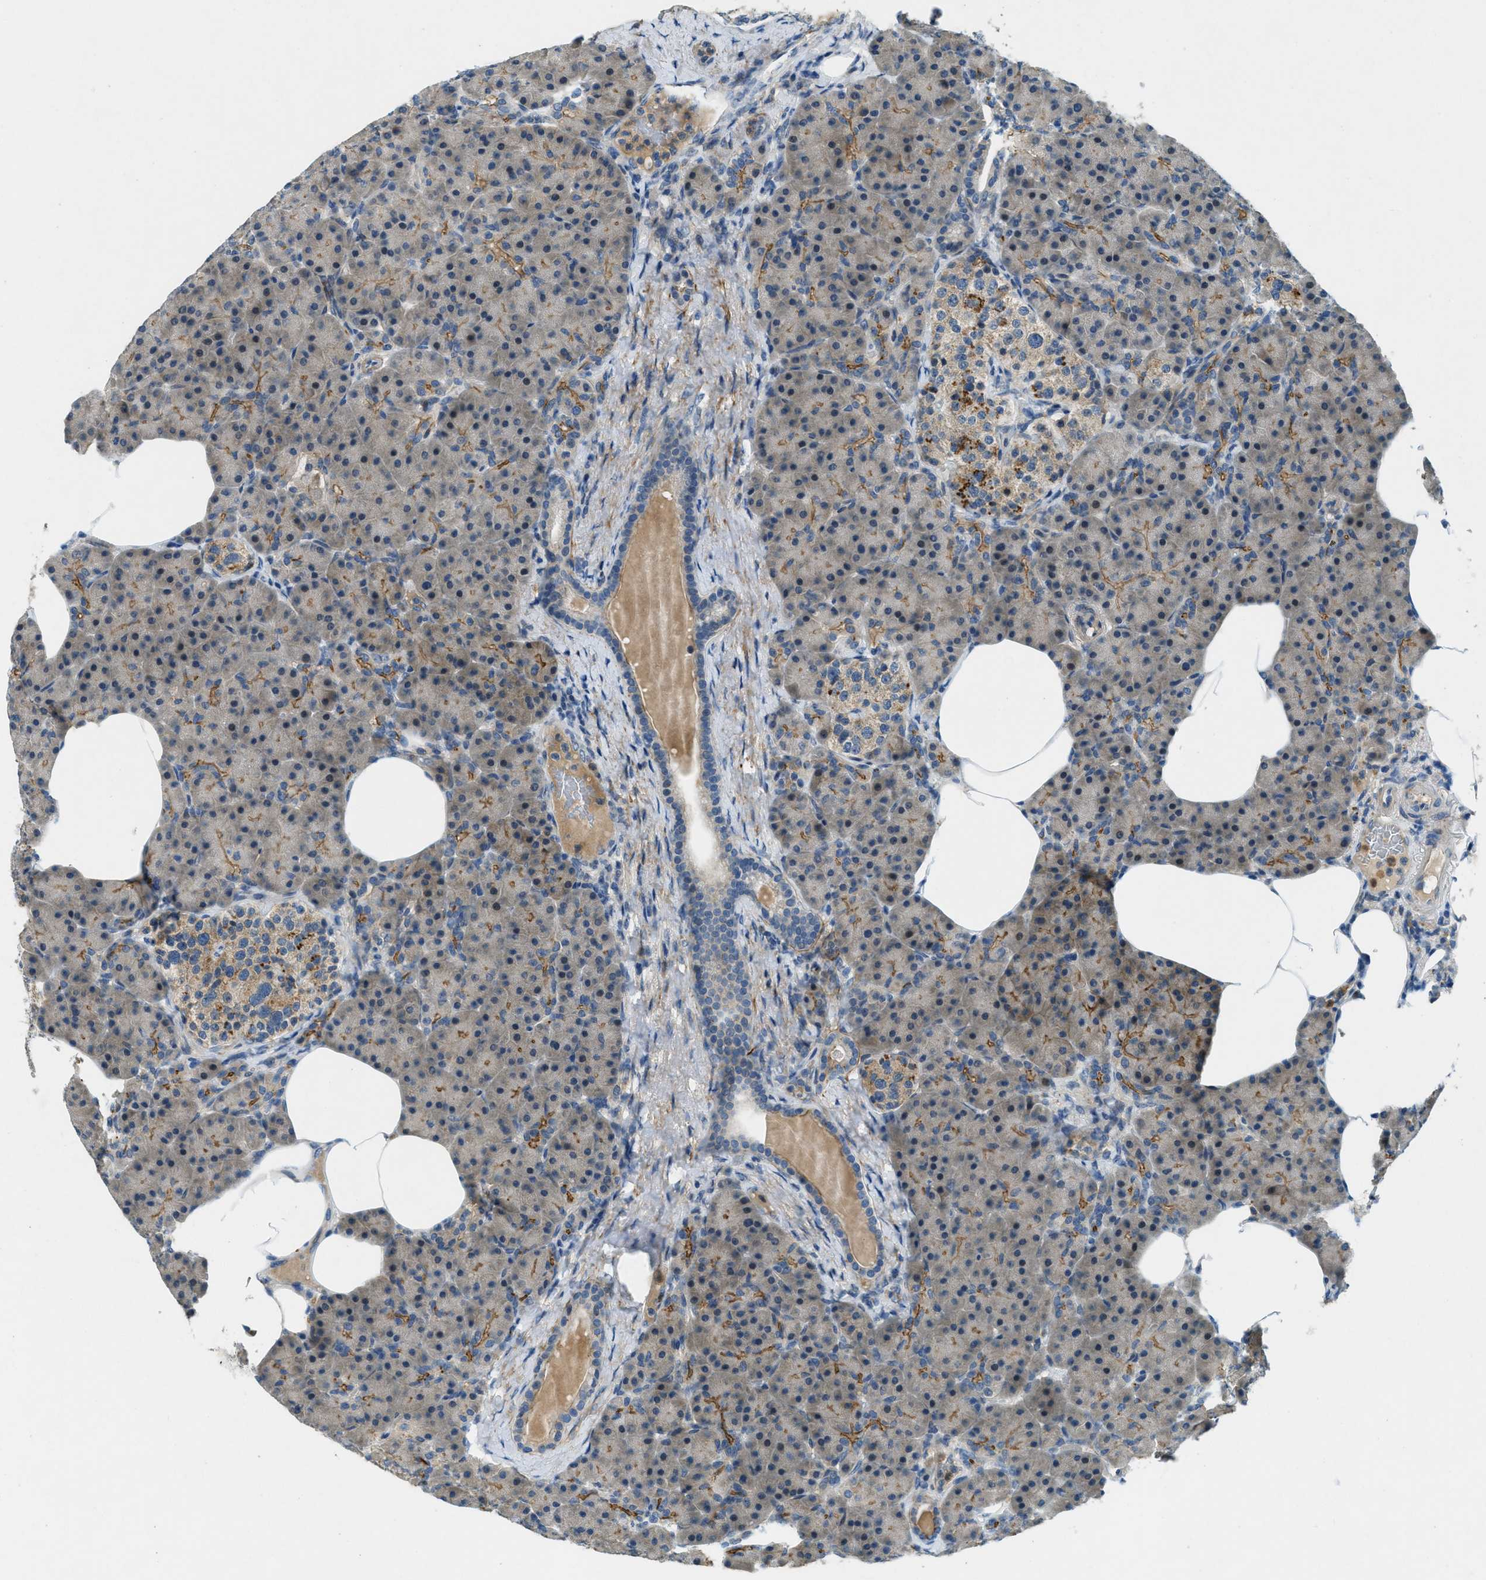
{"staining": {"intensity": "moderate", "quantity": "<25%", "location": "cytoplasmic/membranous"}, "tissue": "pancreas", "cell_type": "Exocrine glandular cells", "image_type": "normal", "snomed": [{"axis": "morphology", "description": "Normal tissue, NOS"}, {"axis": "topography", "description": "Pancreas"}], "caption": "Immunohistochemistry staining of unremarkable pancreas, which displays low levels of moderate cytoplasmic/membranous positivity in about <25% of exocrine glandular cells indicating moderate cytoplasmic/membranous protein staining. The staining was performed using DAB (brown) for protein detection and nuclei were counterstained in hematoxylin (blue).", "gene": "SNX14", "patient": {"sex": "female", "age": 70}}